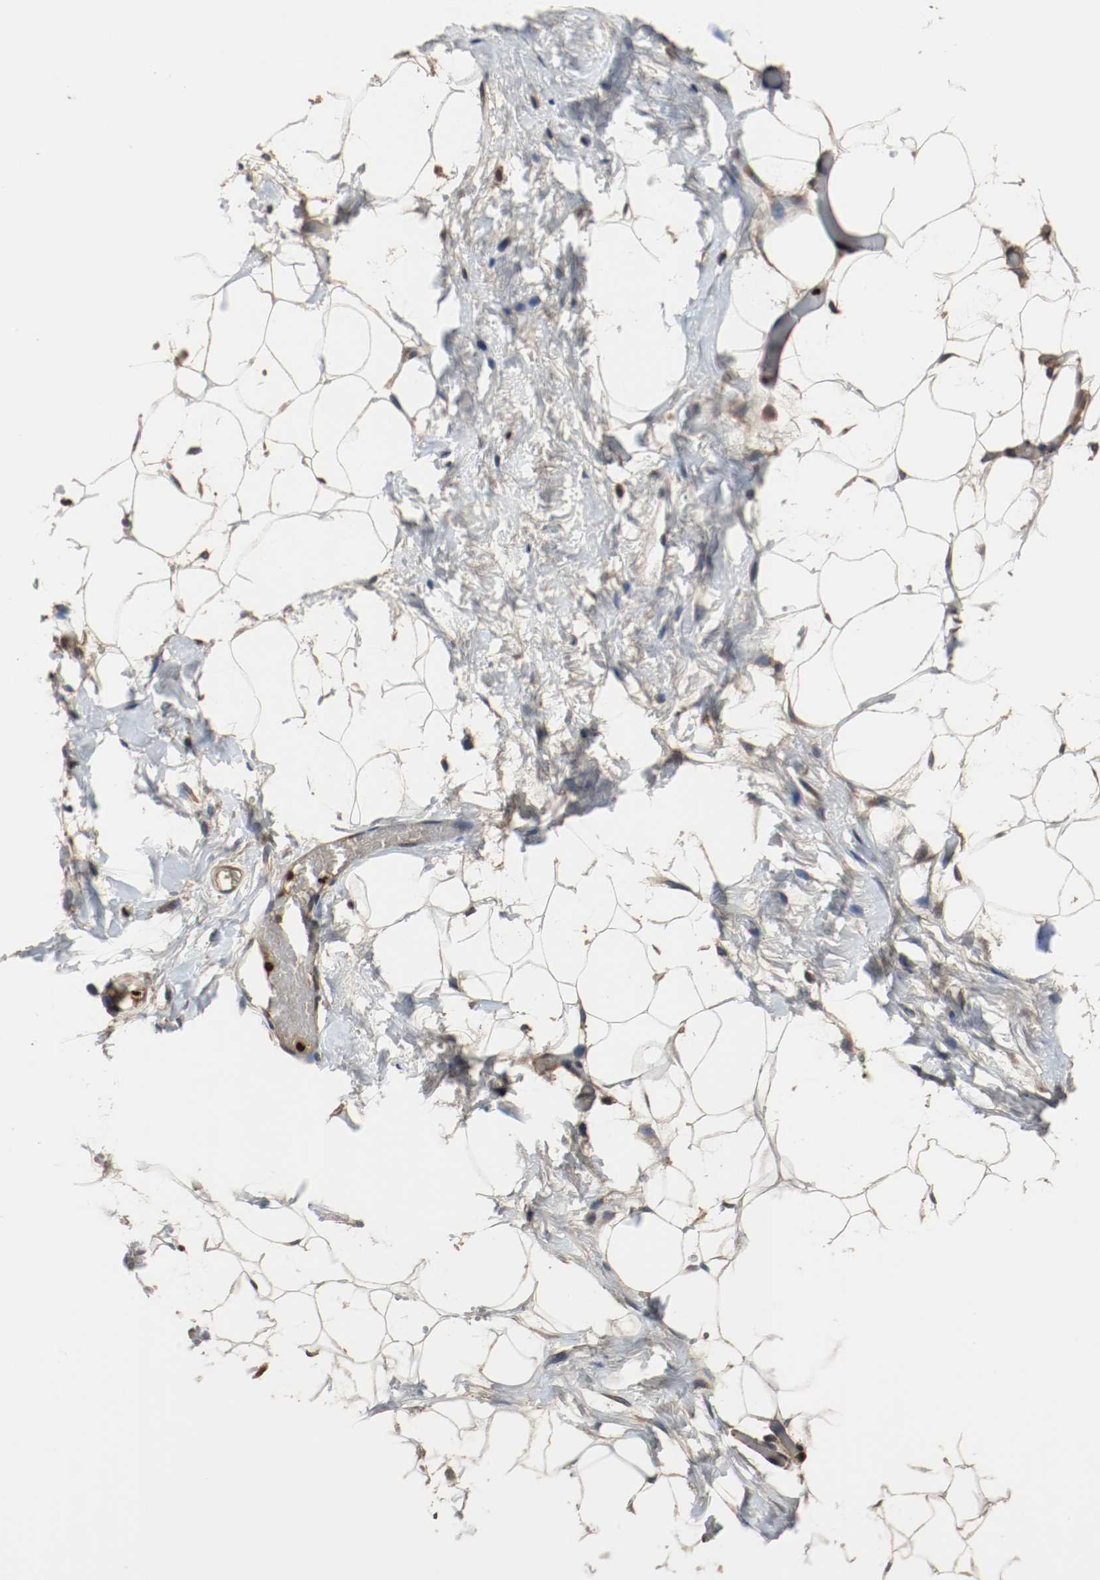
{"staining": {"intensity": "negative", "quantity": "none", "location": "none"}, "tissue": "adipose tissue", "cell_type": "Adipocytes", "image_type": "normal", "snomed": [{"axis": "morphology", "description": "Normal tissue, NOS"}, {"axis": "topography", "description": "Breast"}, {"axis": "topography", "description": "Soft tissue"}], "caption": "Immunohistochemical staining of normal adipose tissue exhibits no significant positivity in adipocytes. (Immunohistochemistry (ihc), brightfield microscopy, high magnification).", "gene": "BLK", "patient": {"sex": "female", "age": 25}}